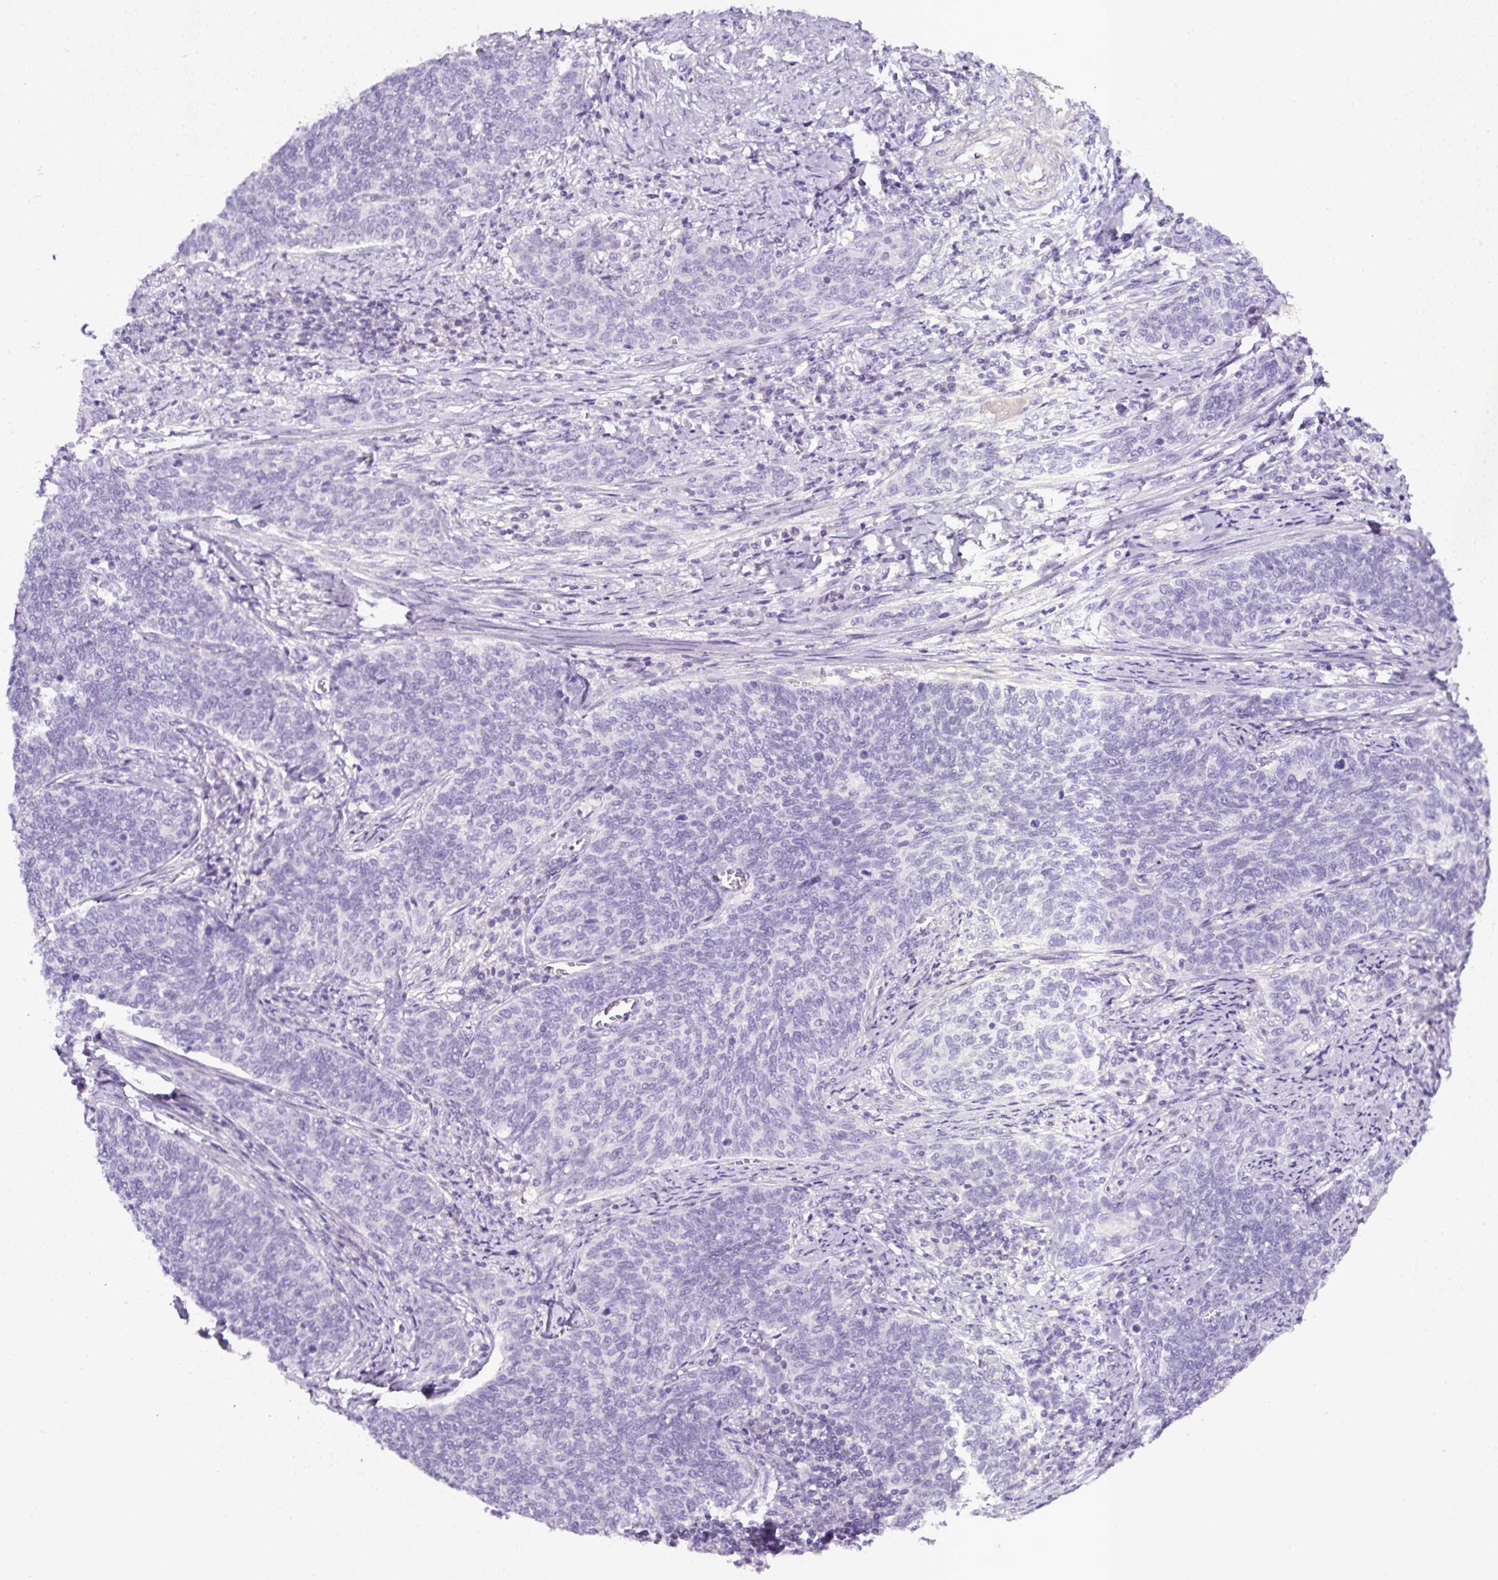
{"staining": {"intensity": "negative", "quantity": "none", "location": "none"}, "tissue": "cervical cancer", "cell_type": "Tumor cells", "image_type": "cancer", "snomed": [{"axis": "morphology", "description": "Squamous cell carcinoma, NOS"}, {"axis": "topography", "description": "Cervix"}], "caption": "This is an IHC photomicrograph of squamous cell carcinoma (cervical). There is no staining in tumor cells.", "gene": "OR14A2", "patient": {"sex": "female", "age": 39}}